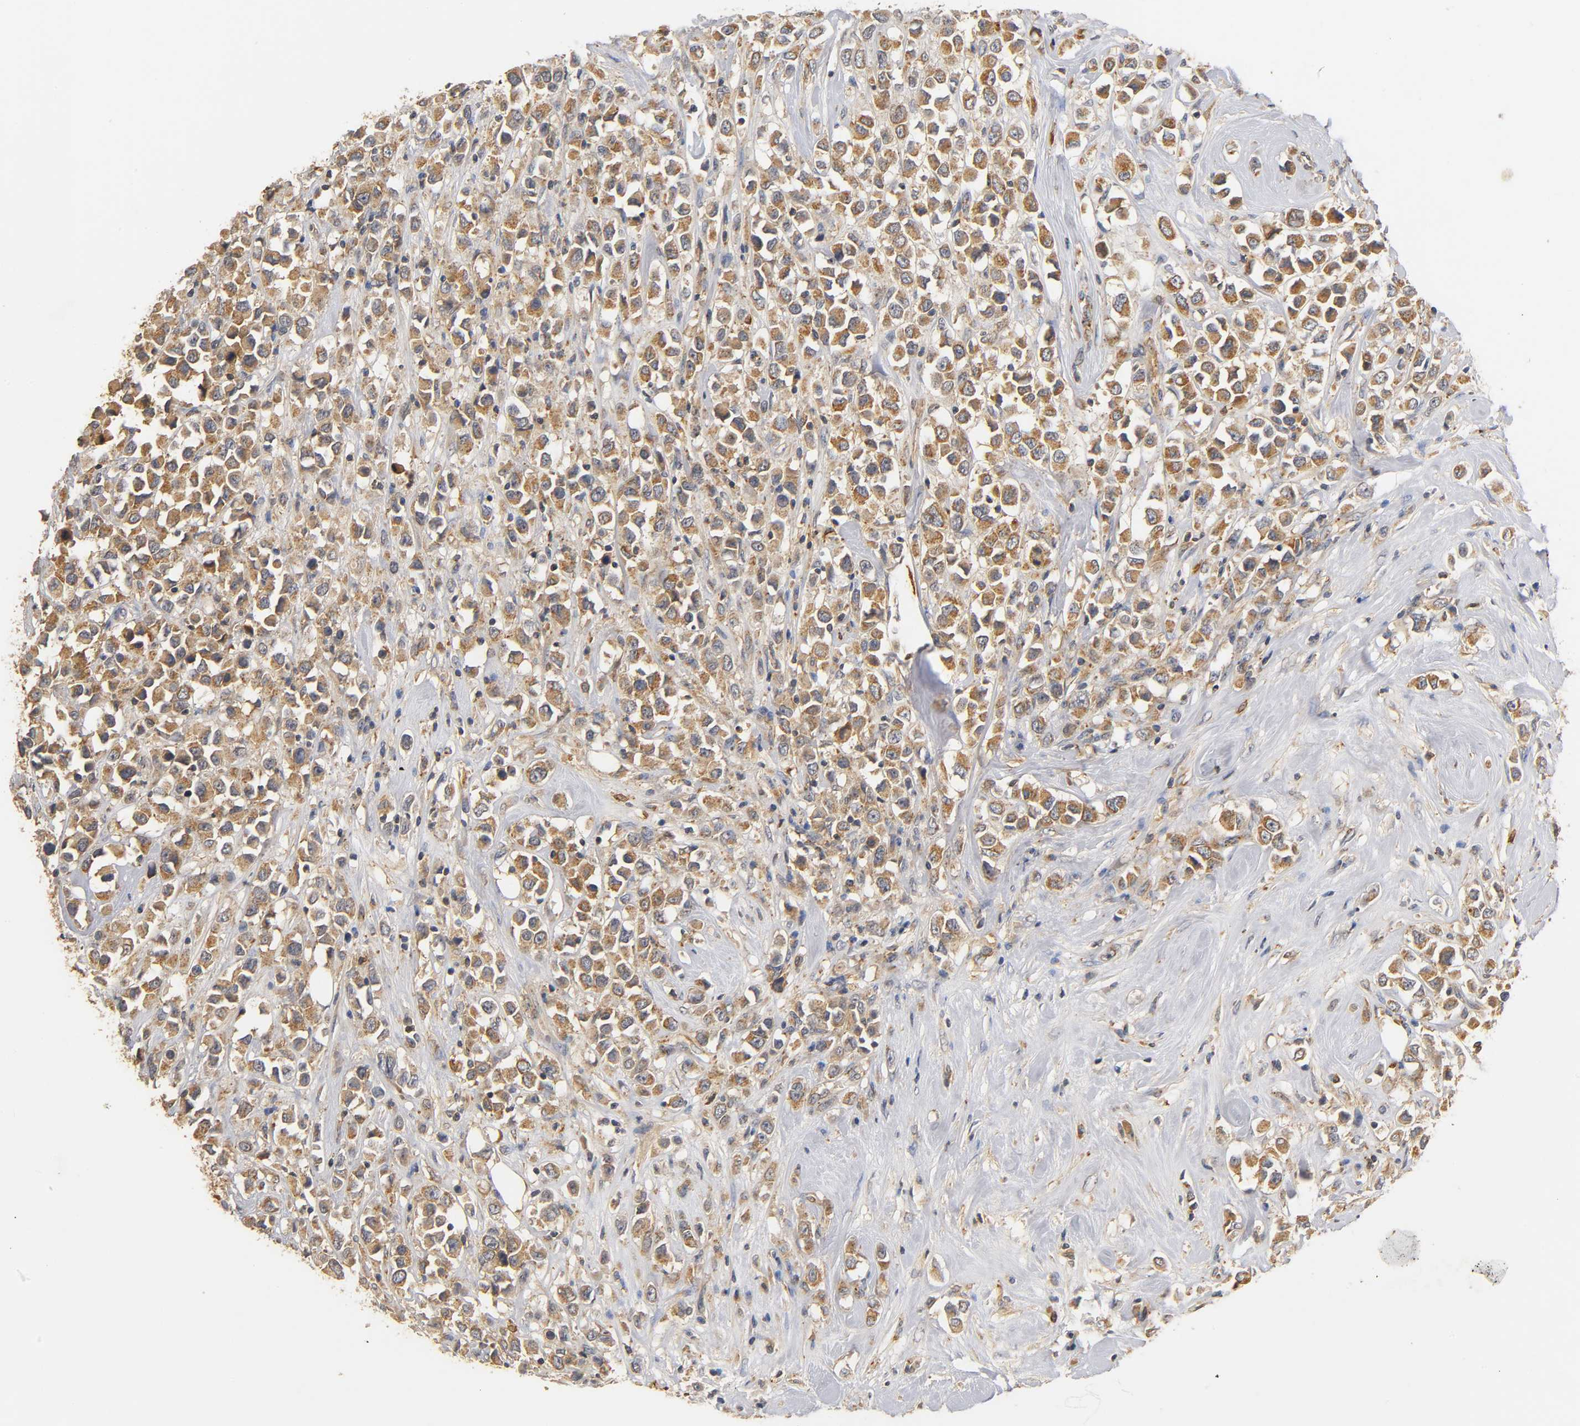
{"staining": {"intensity": "moderate", "quantity": ">75%", "location": "cytoplasmic/membranous"}, "tissue": "breast cancer", "cell_type": "Tumor cells", "image_type": "cancer", "snomed": [{"axis": "morphology", "description": "Duct carcinoma"}, {"axis": "topography", "description": "Breast"}], "caption": "Immunohistochemical staining of invasive ductal carcinoma (breast) demonstrates medium levels of moderate cytoplasmic/membranous protein staining in about >75% of tumor cells. The protein is stained brown, and the nuclei are stained in blue (DAB IHC with brightfield microscopy, high magnification).", "gene": "SCAP", "patient": {"sex": "female", "age": 61}}